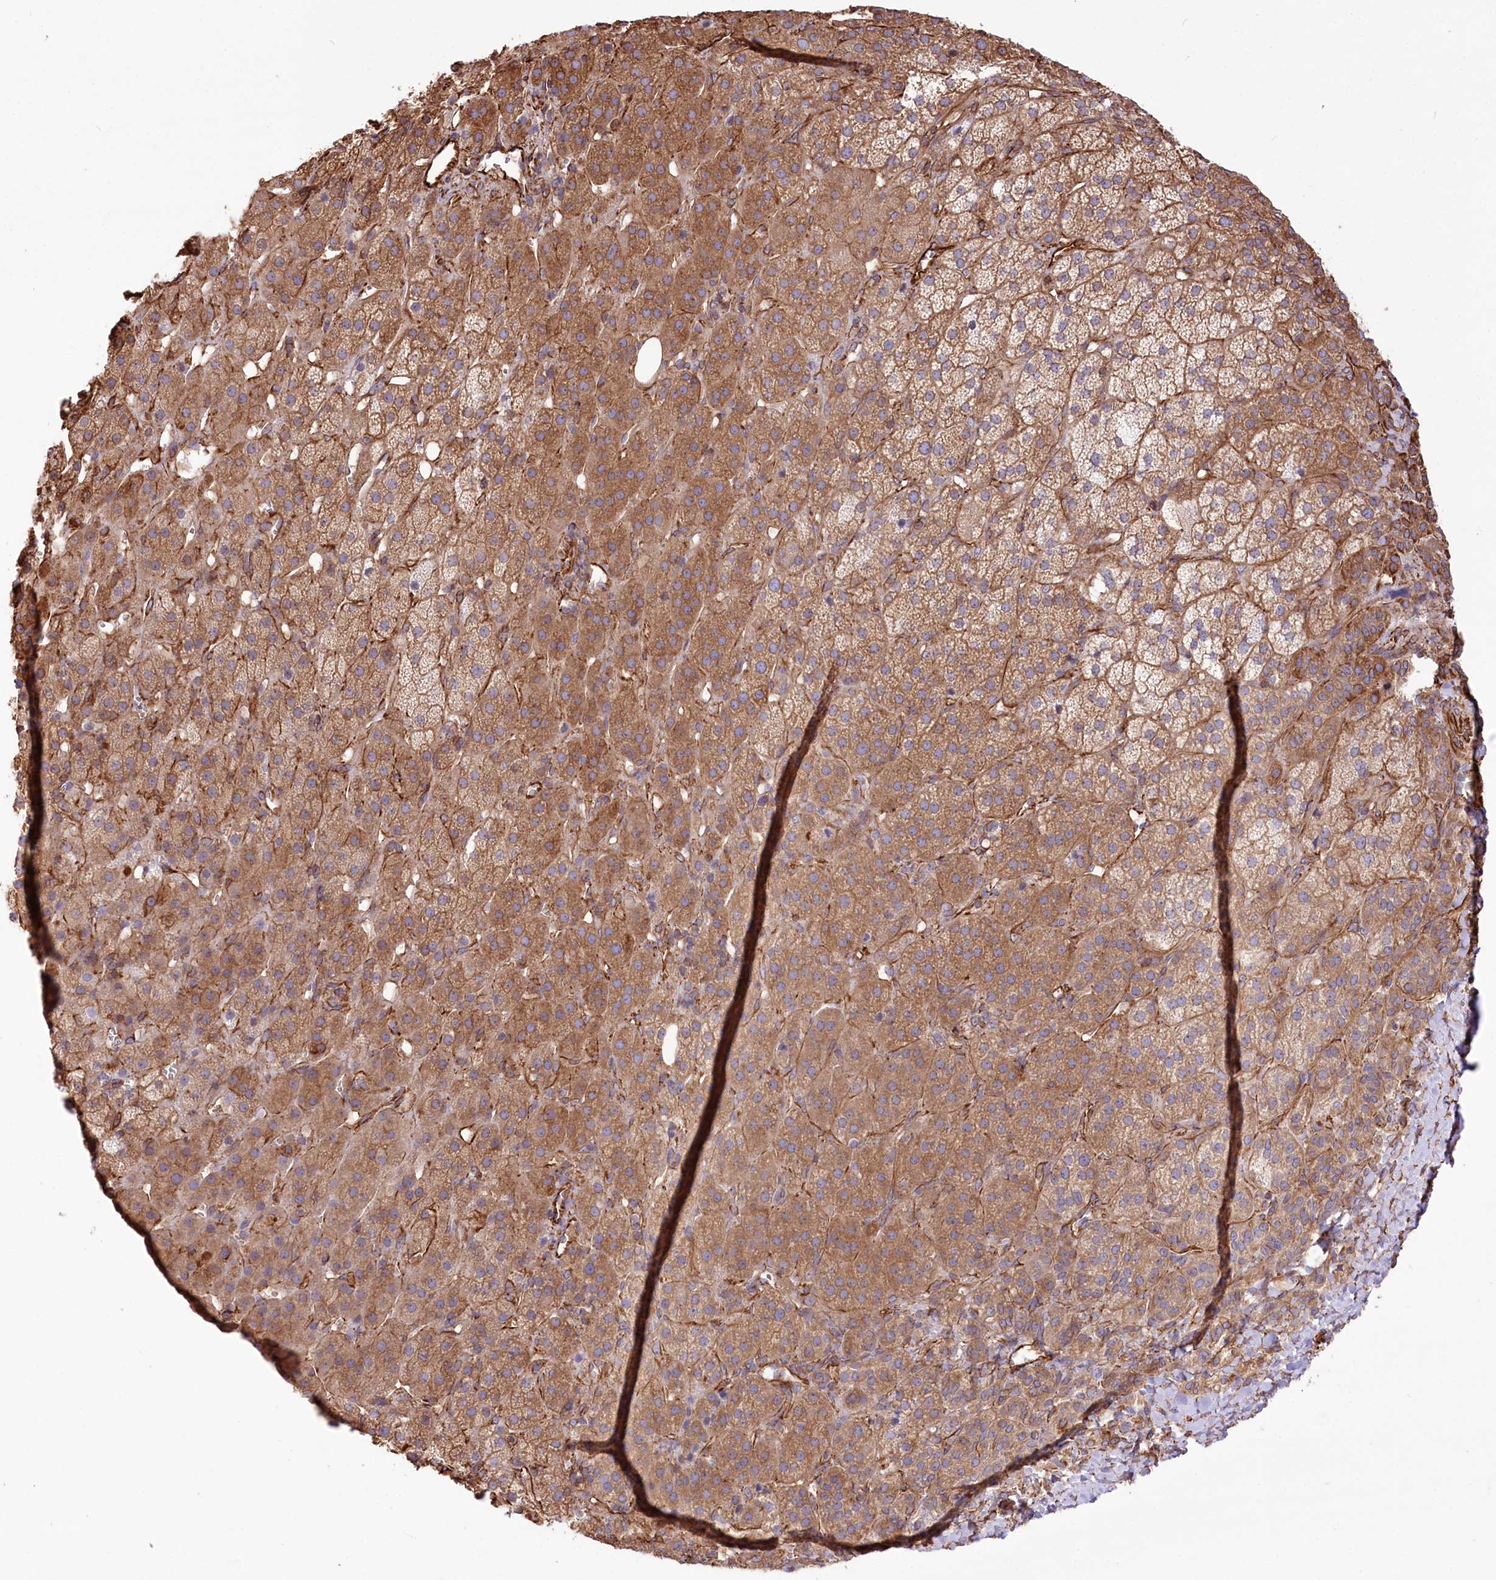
{"staining": {"intensity": "moderate", "quantity": ">75%", "location": "cytoplasmic/membranous"}, "tissue": "adrenal gland", "cell_type": "Glandular cells", "image_type": "normal", "snomed": [{"axis": "morphology", "description": "Normal tissue, NOS"}, {"axis": "topography", "description": "Adrenal gland"}], "caption": "Brown immunohistochemical staining in benign human adrenal gland reveals moderate cytoplasmic/membranous staining in about >75% of glandular cells. Using DAB (brown) and hematoxylin (blue) stains, captured at high magnification using brightfield microscopy.", "gene": "TTC1", "patient": {"sex": "female", "age": 57}}